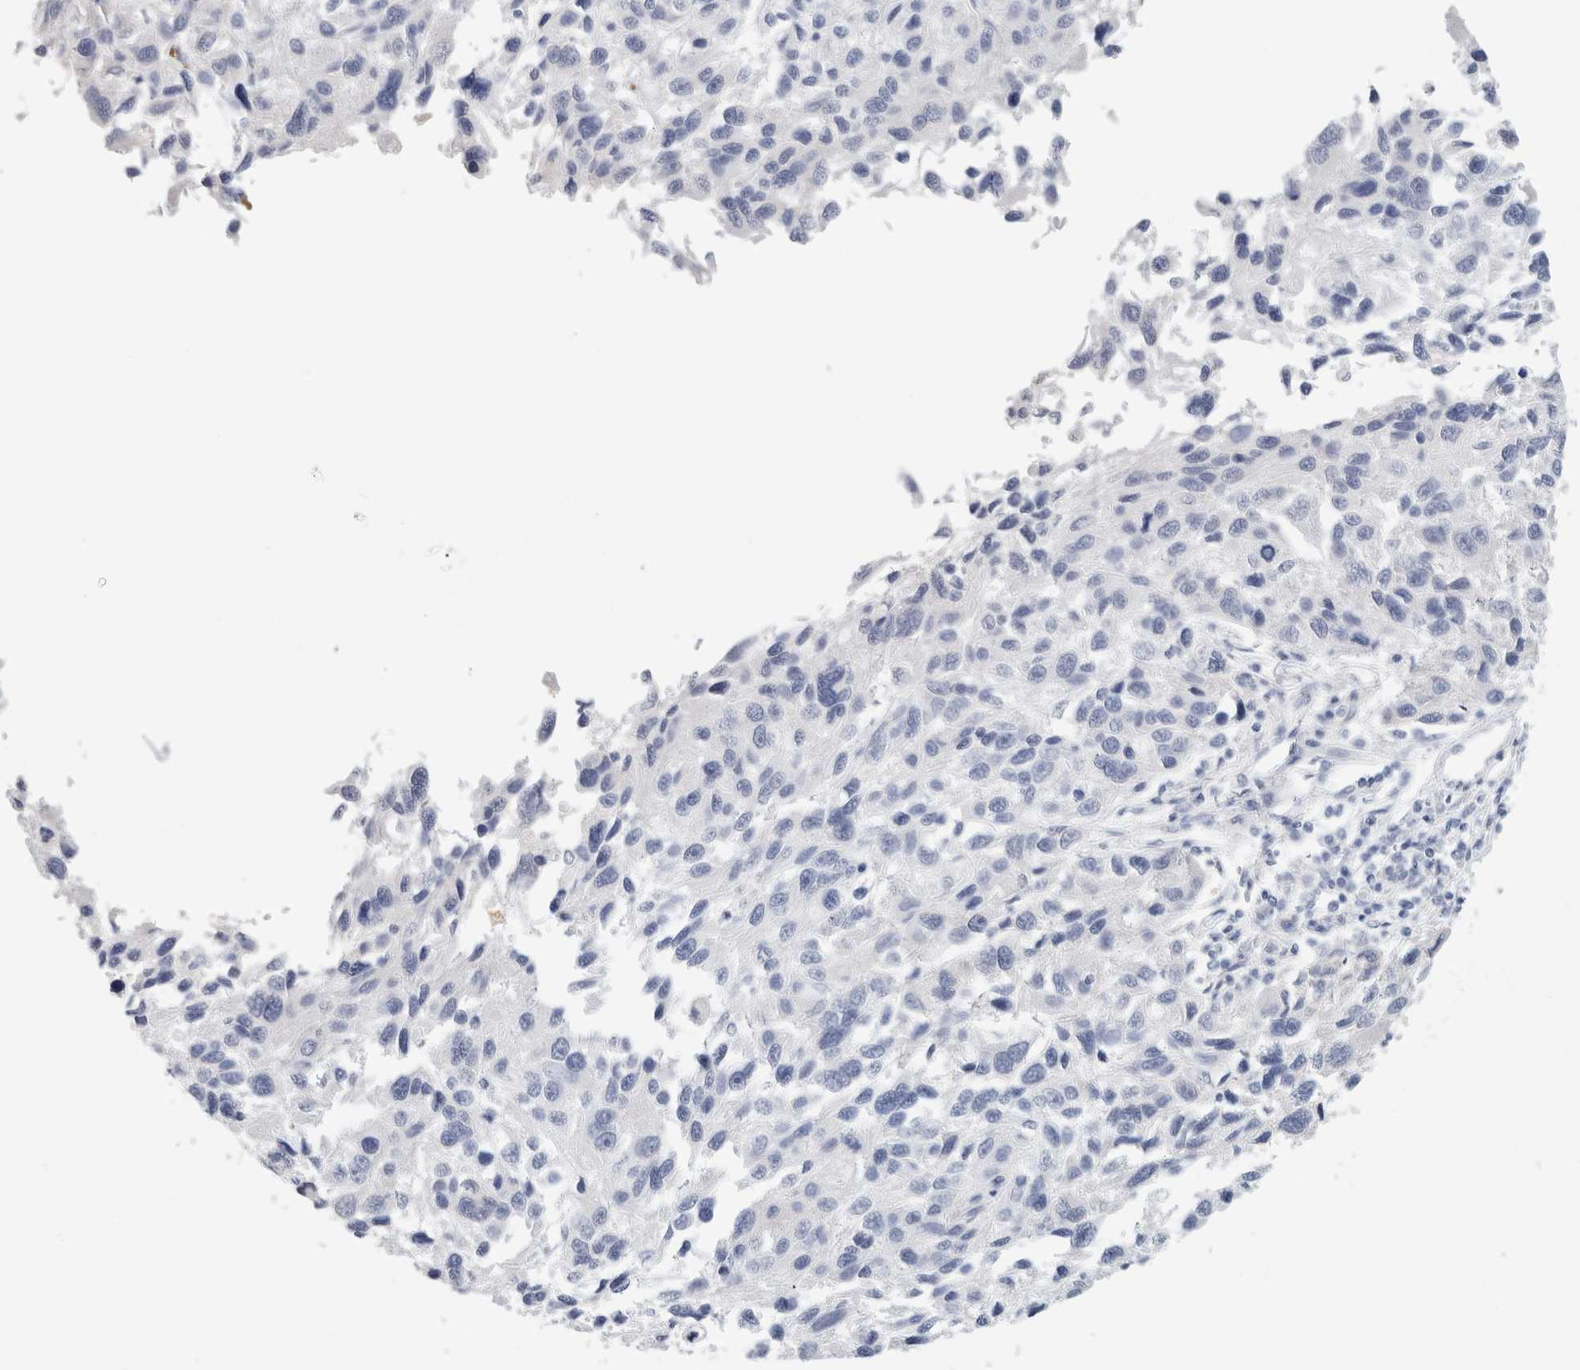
{"staining": {"intensity": "negative", "quantity": "none", "location": "none"}, "tissue": "melanoma", "cell_type": "Tumor cells", "image_type": "cancer", "snomed": [{"axis": "morphology", "description": "Malignant melanoma, NOS"}, {"axis": "topography", "description": "Skin"}], "caption": "Malignant melanoma stained for a protein using IHC displays no positivity tumor cells.", "gene": "IL6", "patient": {"sex": "male", "age": 53}}